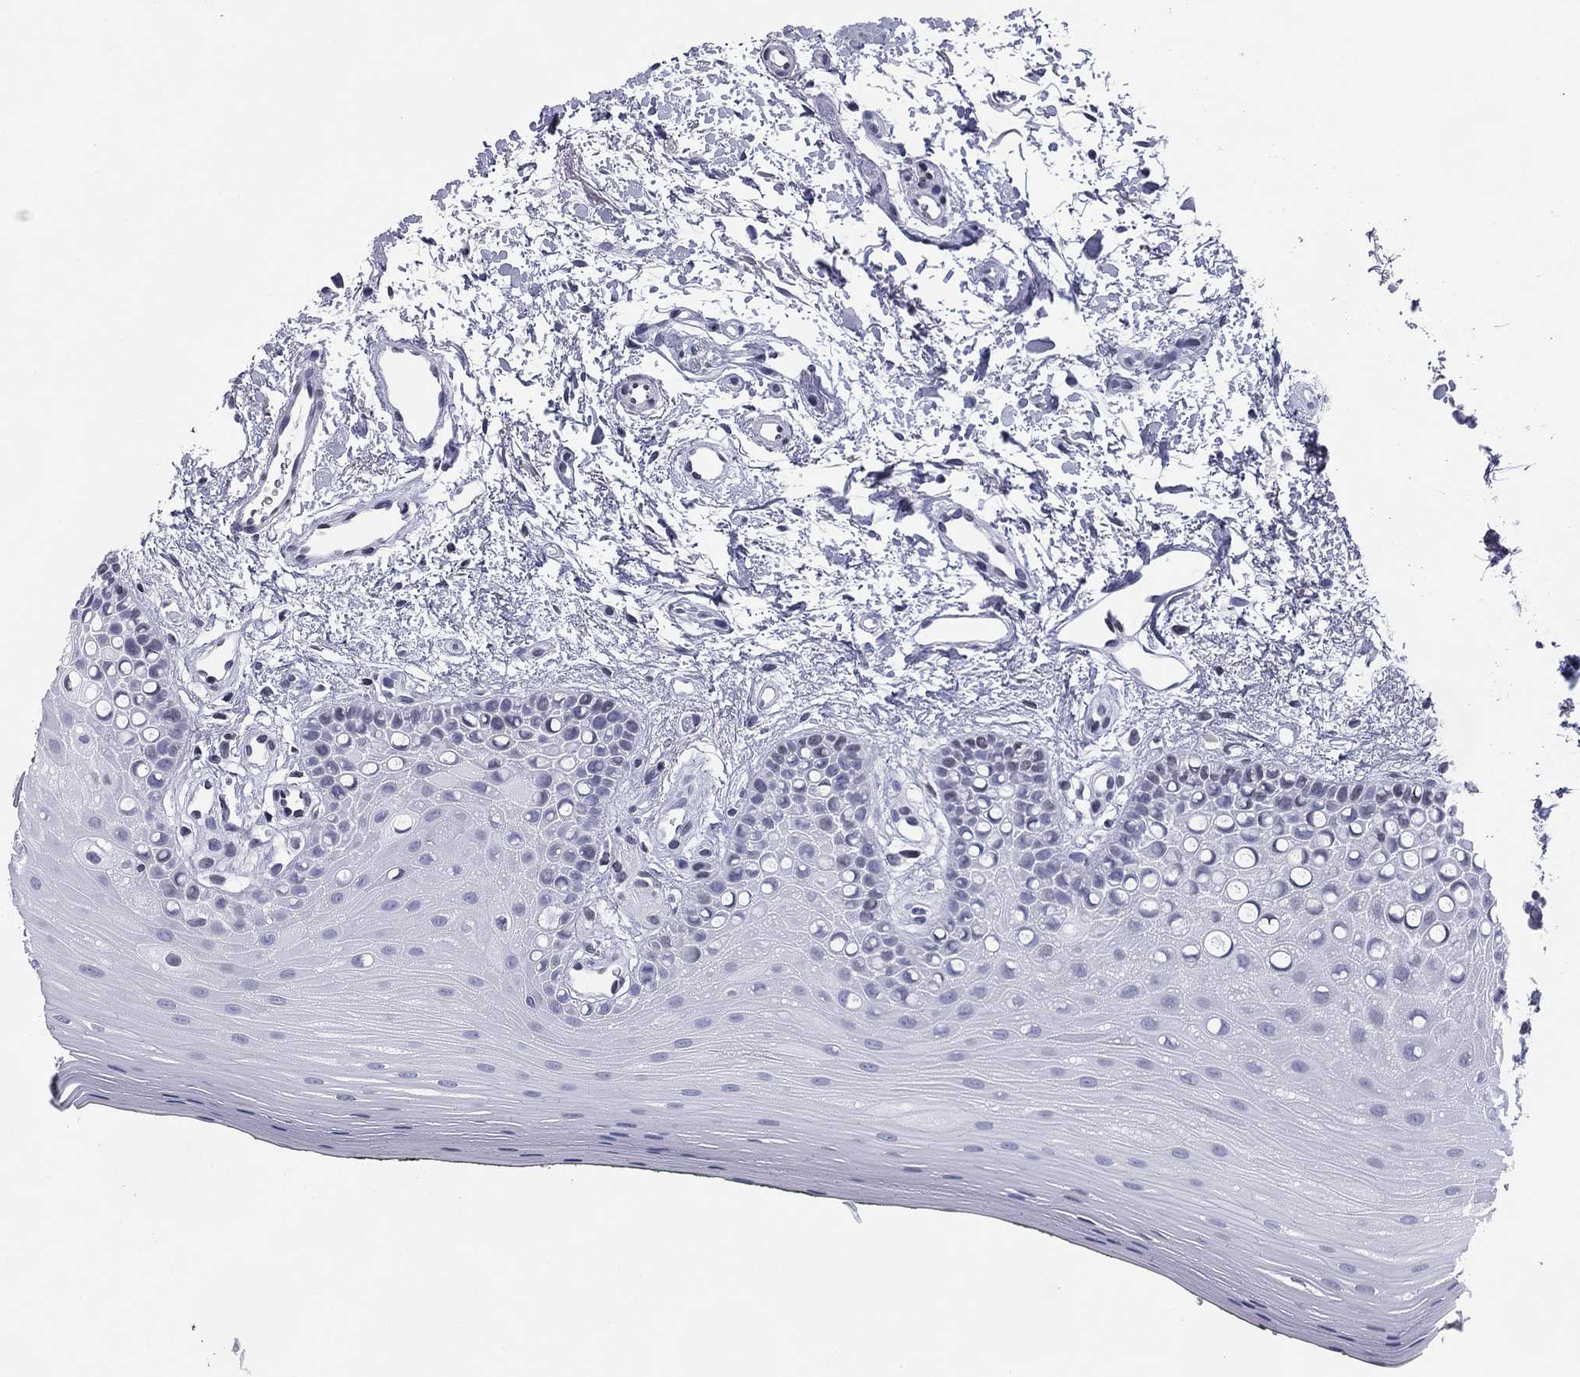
{"staining": {"intensity": "negative", "quantity": "none", "location": "none"}, "tissue": "oral mucosa", "cell_type": "Squamous epithelial cells", "image_type": "normal", "snomed": [{"axis": "morphology", "description": "Normal tissue, NOS"}, {"axis": "topography", "description": "Oral tissue"}], "caption": "Immunohistochemistry (IHC) image of benign oral mucosa: human oral mucosa stained with DAB shows no significant protein positivity in squamous epithelial cells.", "gene": "CCDC144A", "patient": {"sex": "female", "age": 78}}